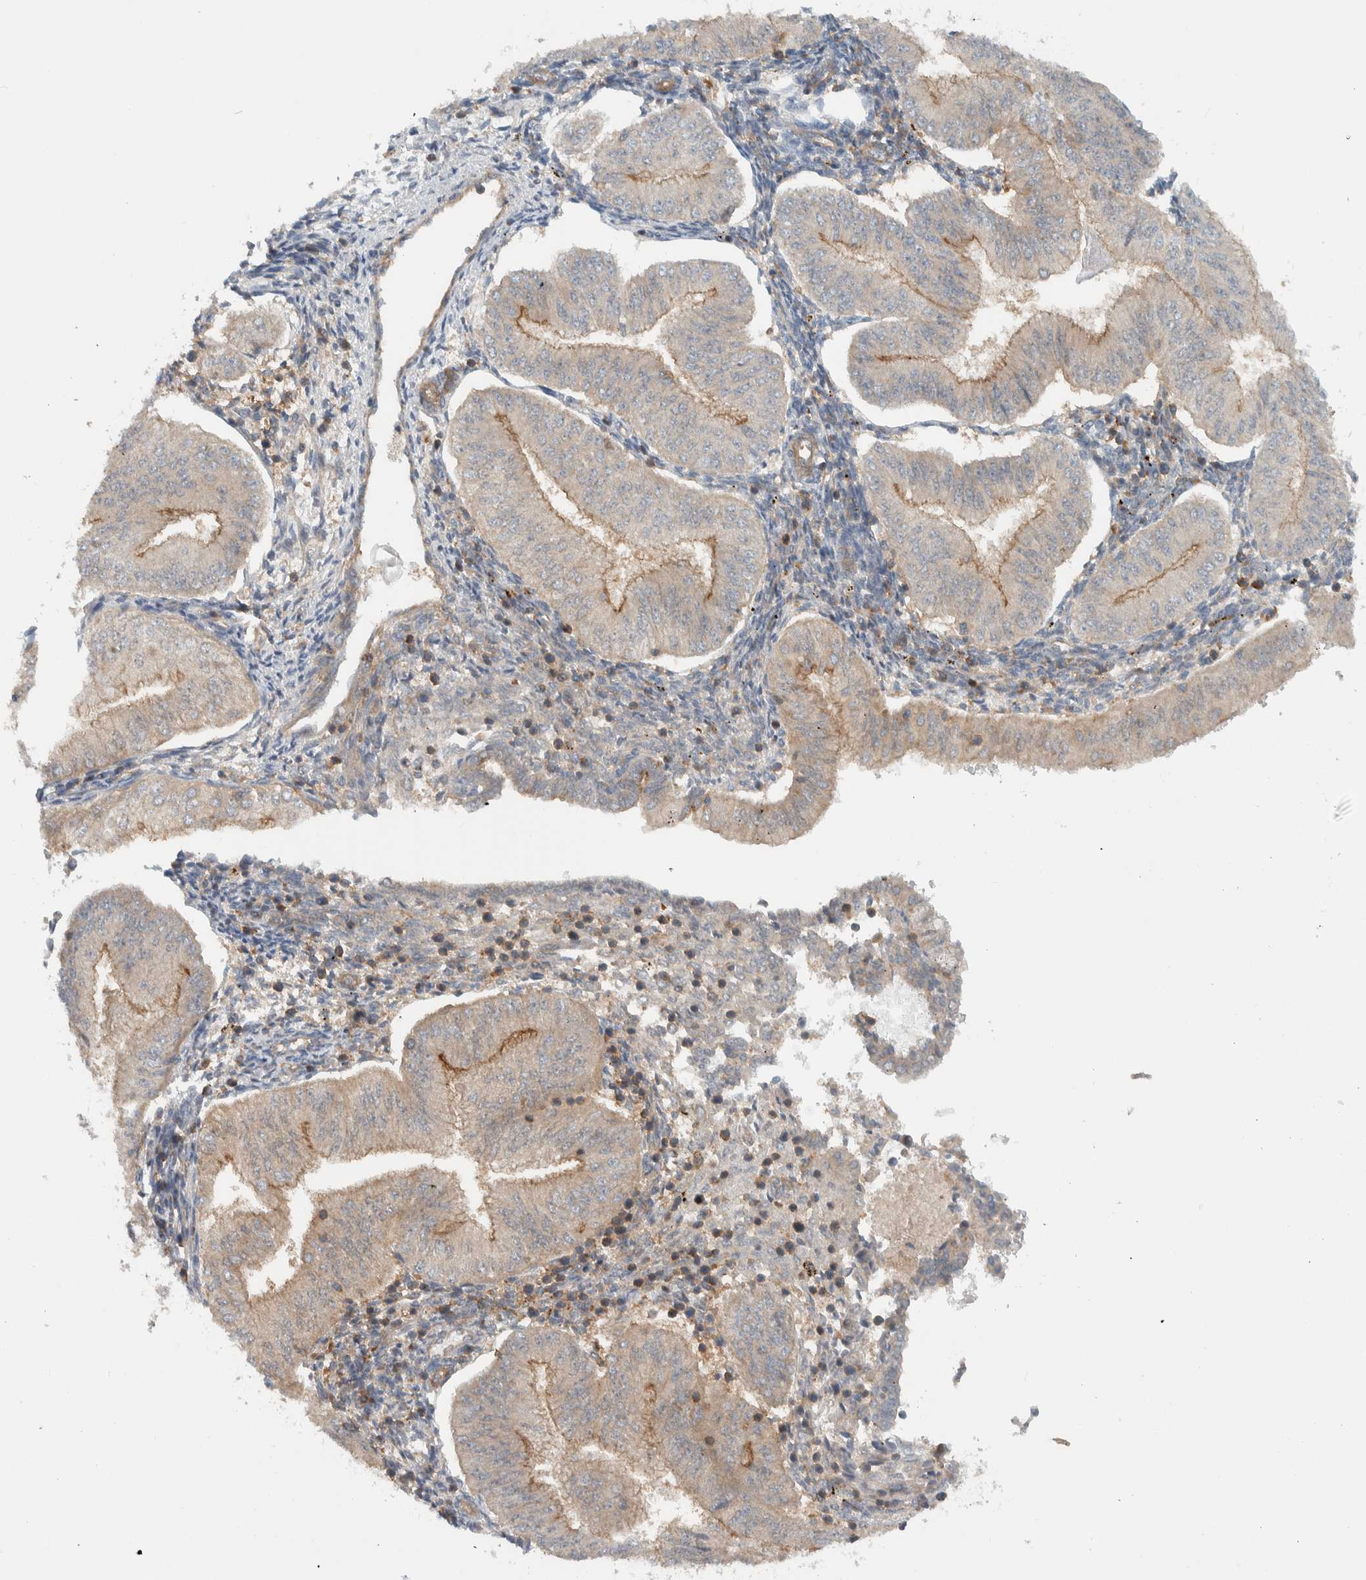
{"staining": {"intensity": "moderate", "quantity": "<25%", "location": "cytoplasmic/membranous"}, "tissue": "endometrial cancer", "cell_type": "Tumor cells", "image_type": "cancer", "snomed": [{"axis": "morphology", "description": "Normal tissue, NOS"}, {"axis": "morphology", "description": "Adenocarcinoma, NOS"}, {"axis": "topography", "description": "Endometrium"}], "caption": "Endometrial cancer (adenocarcinoma) stained with immunohistochemistry shows moderate cytoplasmic/membranous staining in approximately <25% of tumor cells.", "gene": "MPRIP", "patient": {"sex": "female", "age": 53}}